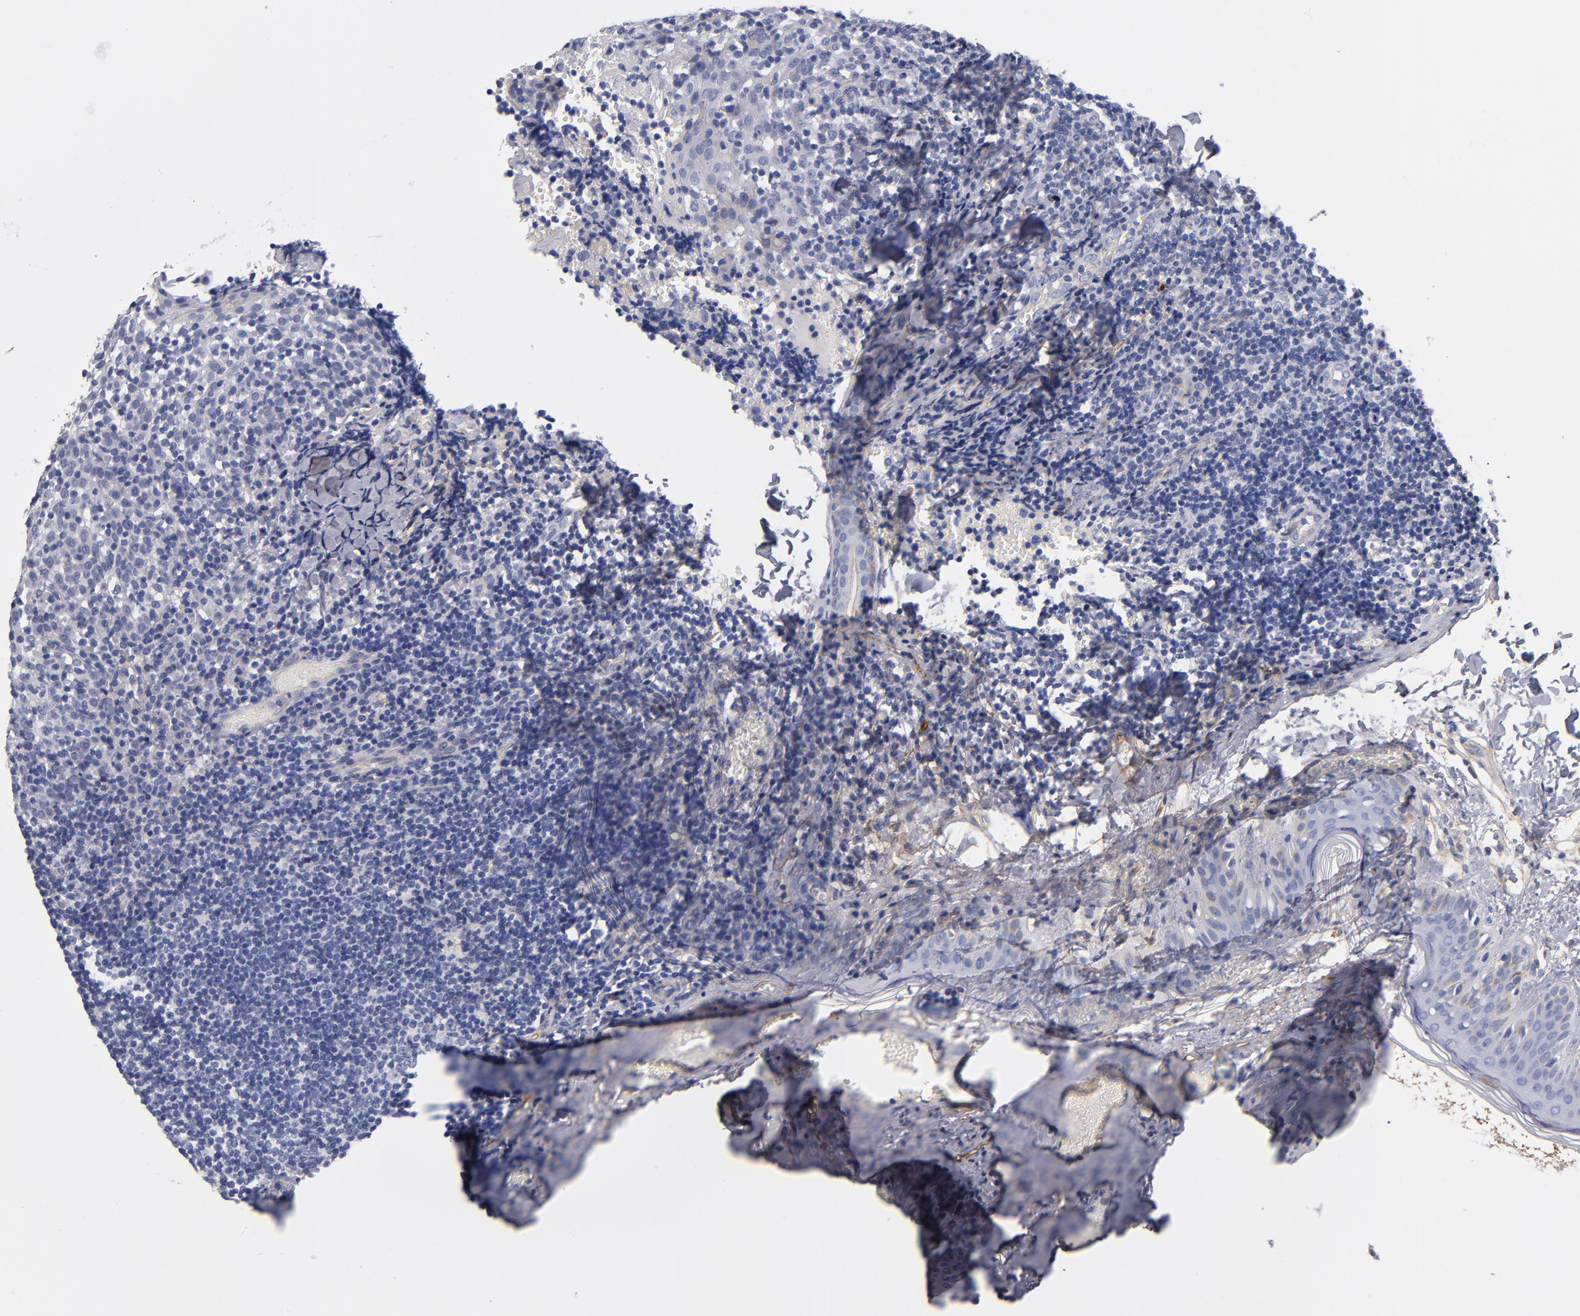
{"staining": {"intensity": "negative", "quantity": "none", "location": "none"}, "tissue": "tonsil", "cell_type": "Germinal center cells", "image_type": "normal", "snomed": [{"axis": "morphology", "description": "Normal tissue, NOS"}, {"axis": "topography", "description": "Tonsil"}], "caption": "High magnification brightfield microscopy of normal tonsil stained with DAB (3,3'-diaminobenzidine) (brown) and counterstained with hematoxylin (blue): germinal center cells show no significant staining.", "gene": "PLSCR4", "patient": {"sex": "female", "age": 34}}